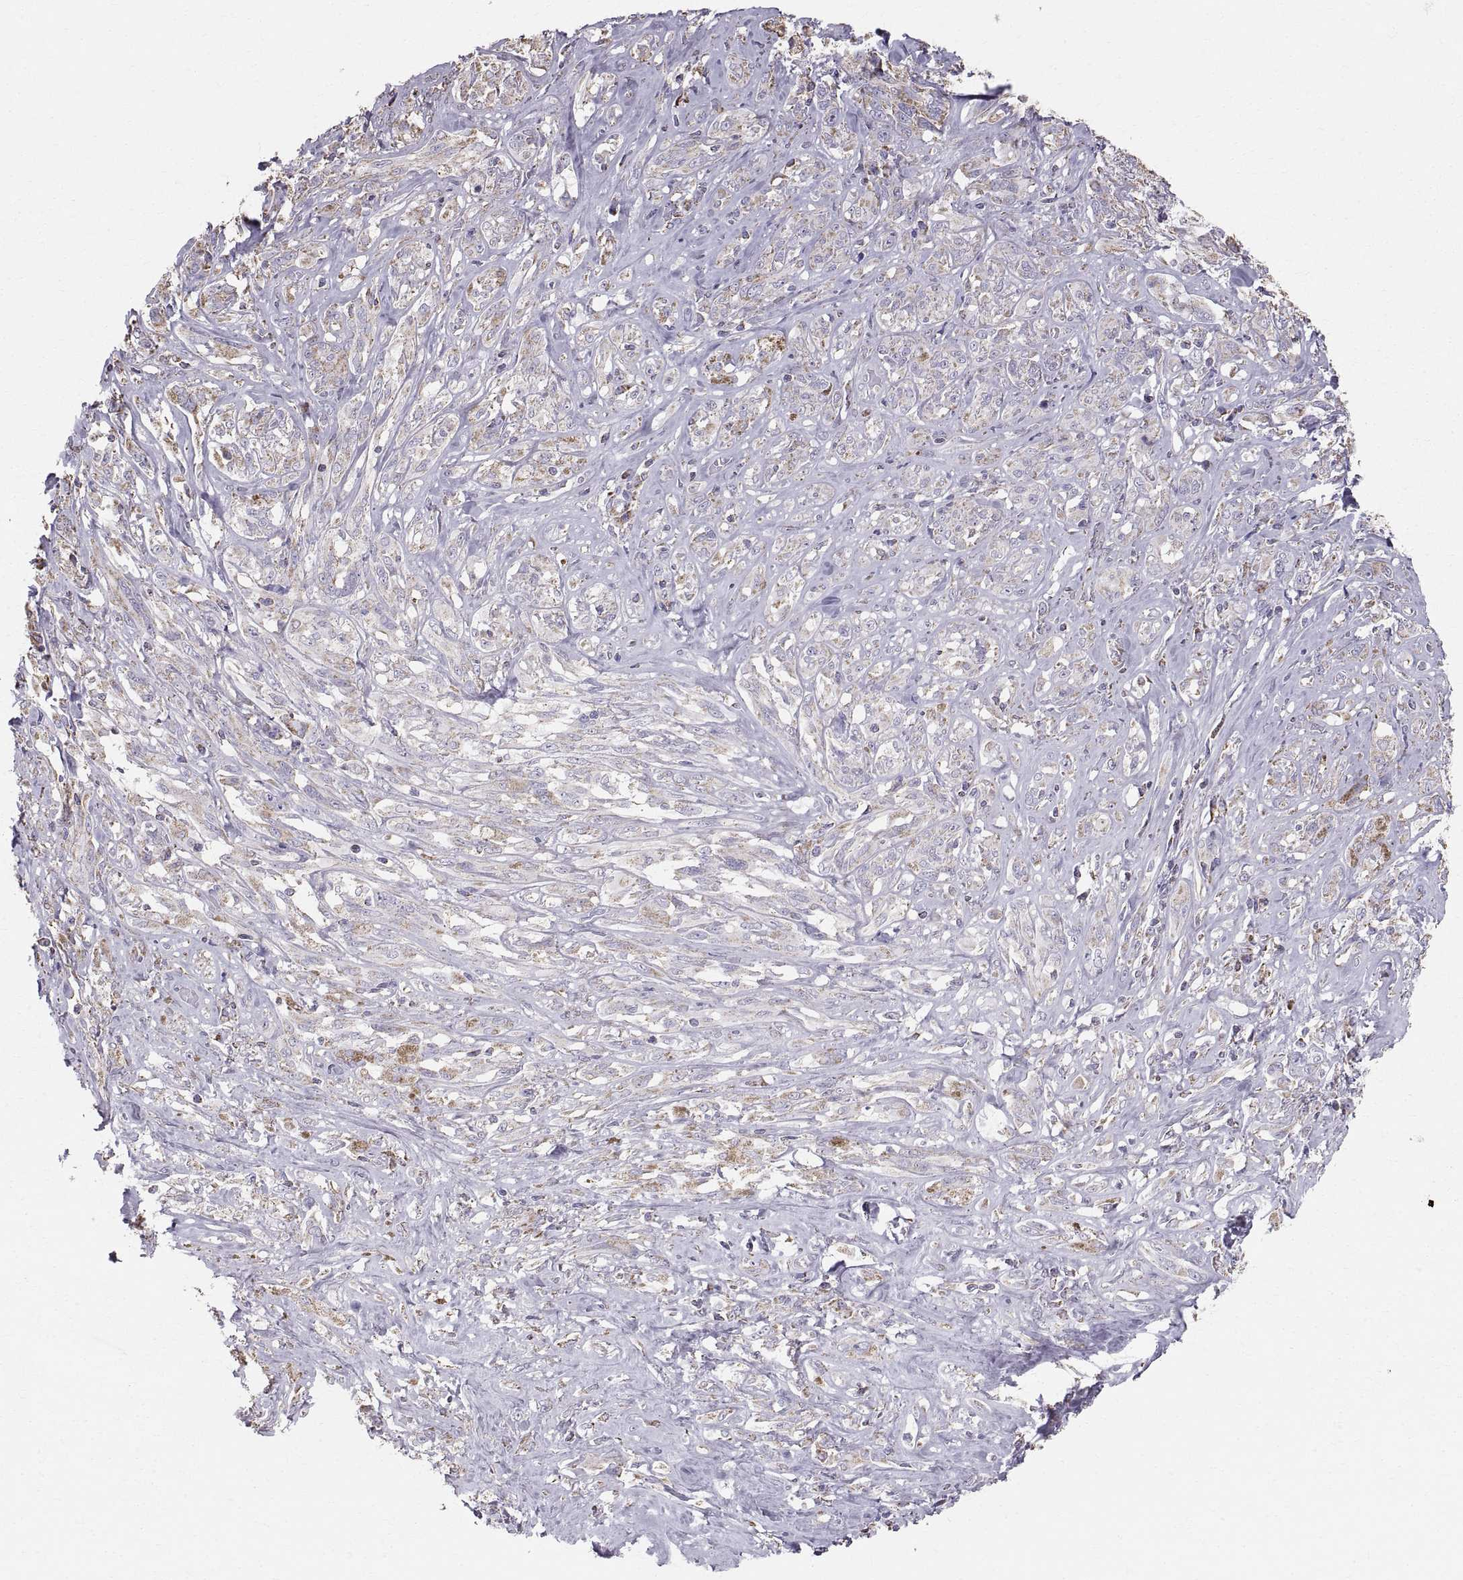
{"staining": {"intensity": "weak", "quantity": "25%-75%", "location": "cytoplasmic/membranous"}, "tissue": "melanoma", "cell_type": "Tumor cells", "image_type": "cancer", "snomed": [{"axis": "morphology", "description": "Malignant melanoma, NOS"}, {"axis": "topography", "description": "Skin"}], "caption": "High-magnification brightfield microscopy of malignant melanoma stained with DAB (brown) and counterstained with hematoxylin (blue). tumor cells exhibit weak cytoplasmic/membranous expression is appreciated in approximately25%-75% of cells.", "gene": "STMND1", "patient": {"sex": "female", "age": 91}}